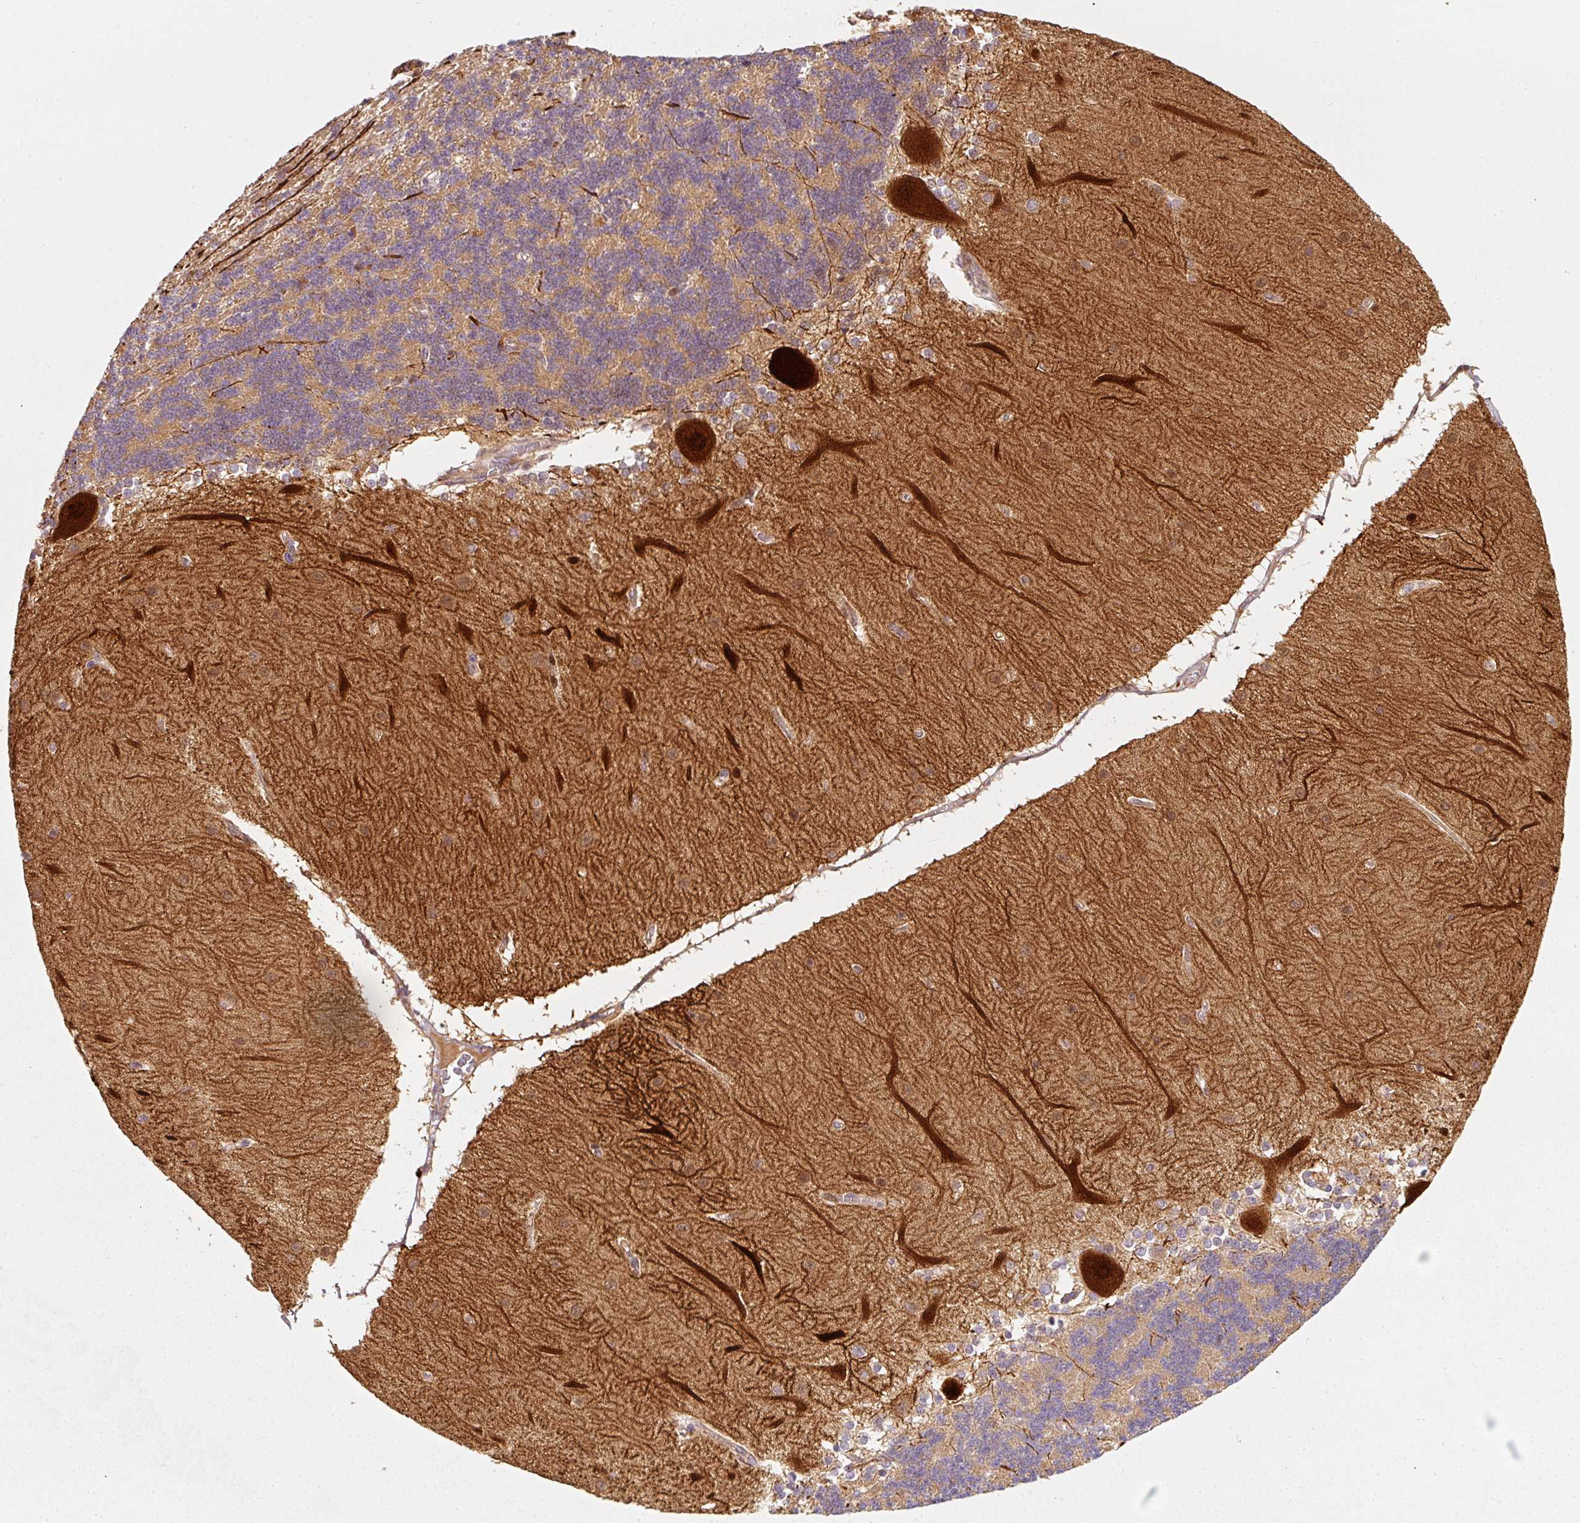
{"staining": {"intensity": "weak", "quantity": ">75%", "location": "cytoplasmic/membranous"}, "tissue": "cerebellum", "cell_type": "Cells in granular layer", "image_type": "normal", "snomed": [{"axis": "morphology", "description": "Normal tissue, NOS"}, {"axis": "topography", "description": "Cerebellum"}], "caption": "Approximately >75% of cells in granular layer in benign human cerebellum exhibit weak cytoplasmic/membranous protein expression as visualized by brown immunohistochemical staining.", "gene": "IQGAP2", "patient": {"sex": "female", "age": 54}}